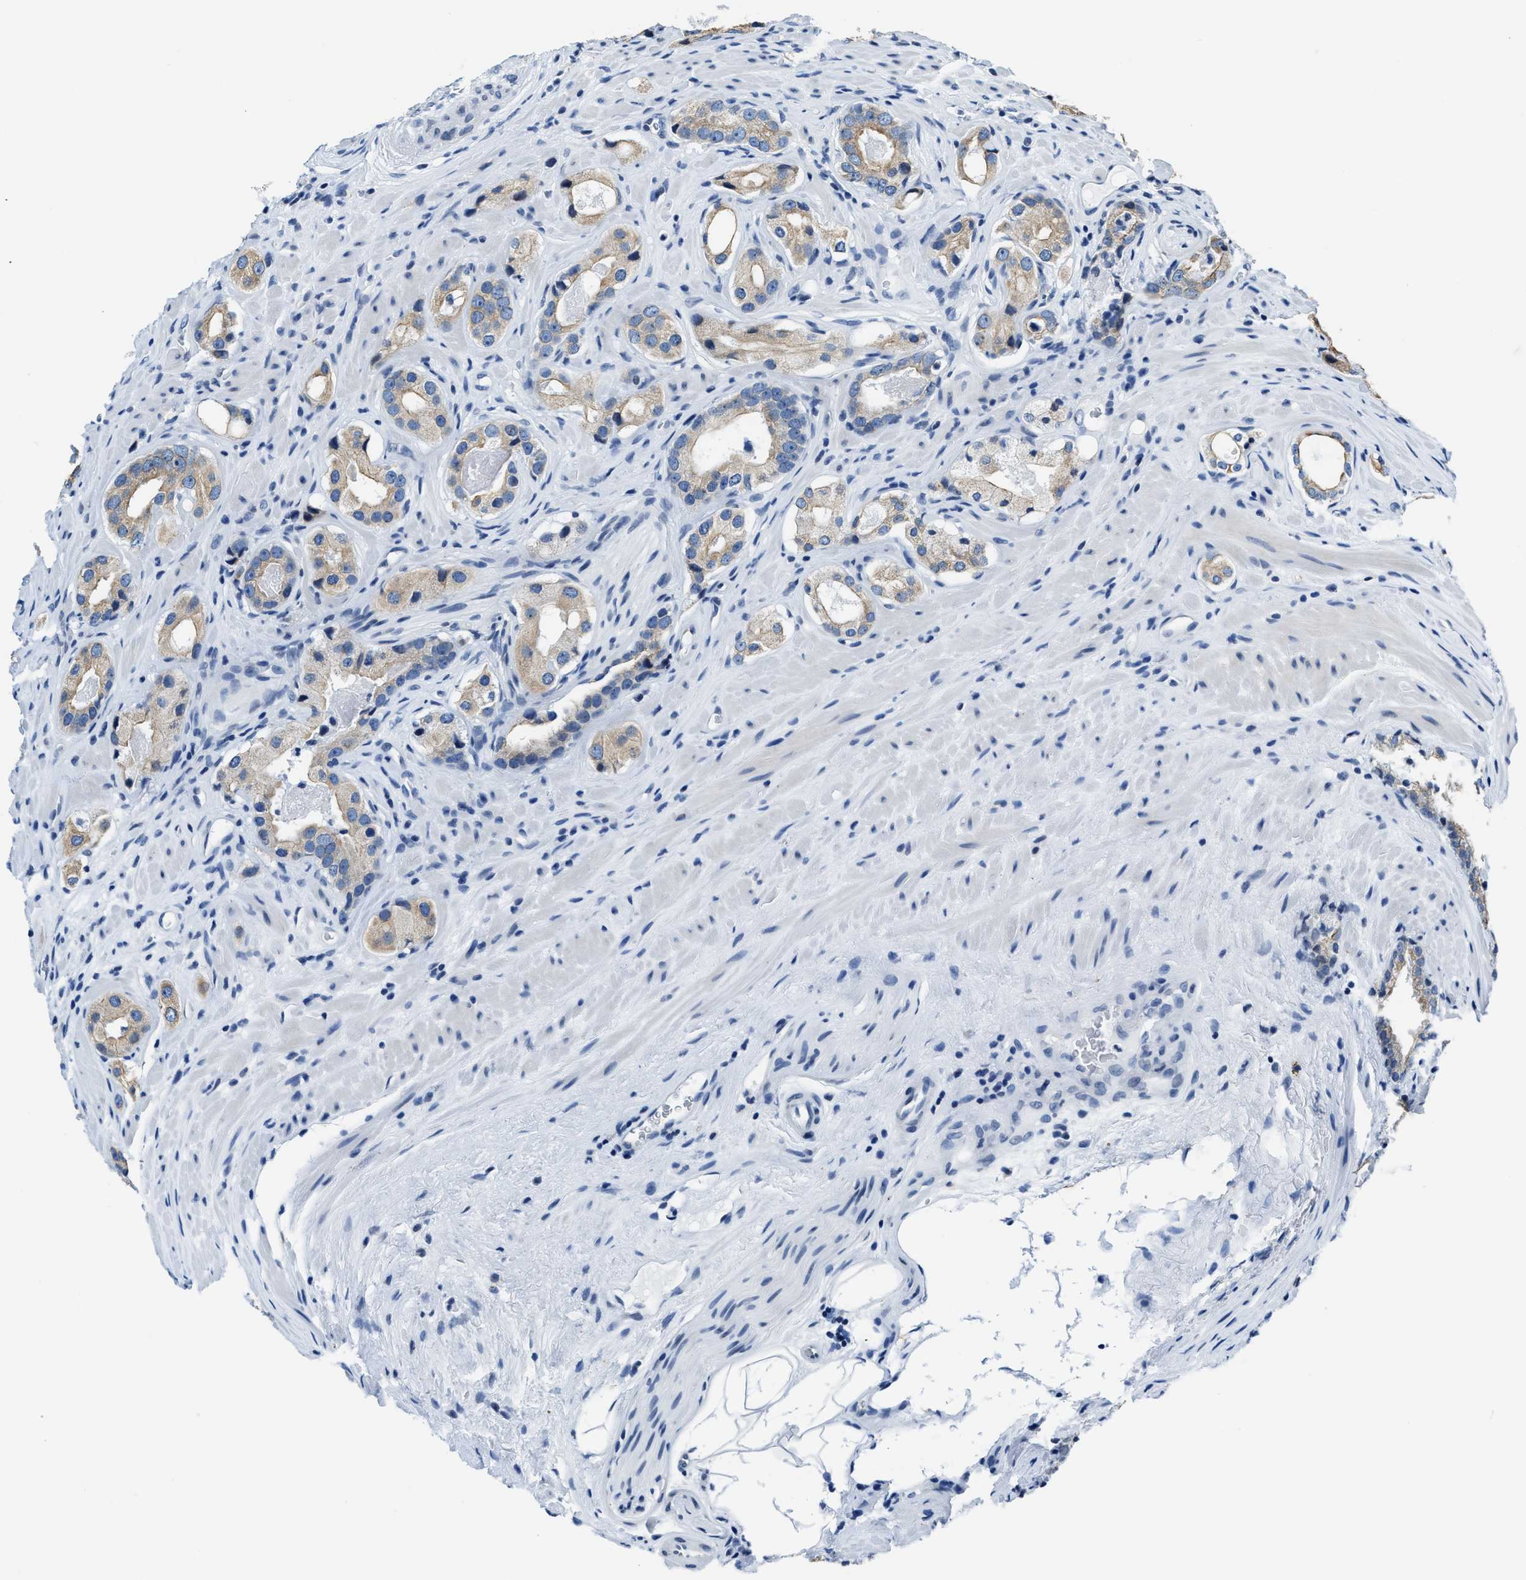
{"staining": {"intensity": "weak", "quantity": ">75%", "location": "cytoplasmic/membranous"}, "tissue": "prostate cancer", "cell_type": "Tumor cells", "image_type": "cancer", "snomed": [{"axis": "morphology", "description": "Adenocarcinoma, High grade"}, {"axis": "topography", "description": "Prostate"}], "caption": "Immunohistochemistry of prostate high-grade adenocarcinoma shows low levels of weak cytoplasmic/membranous positivity in about >75% of tumor cells.", "gene": "ASZ1", "patient": {"sex": "male", "age": 63}}